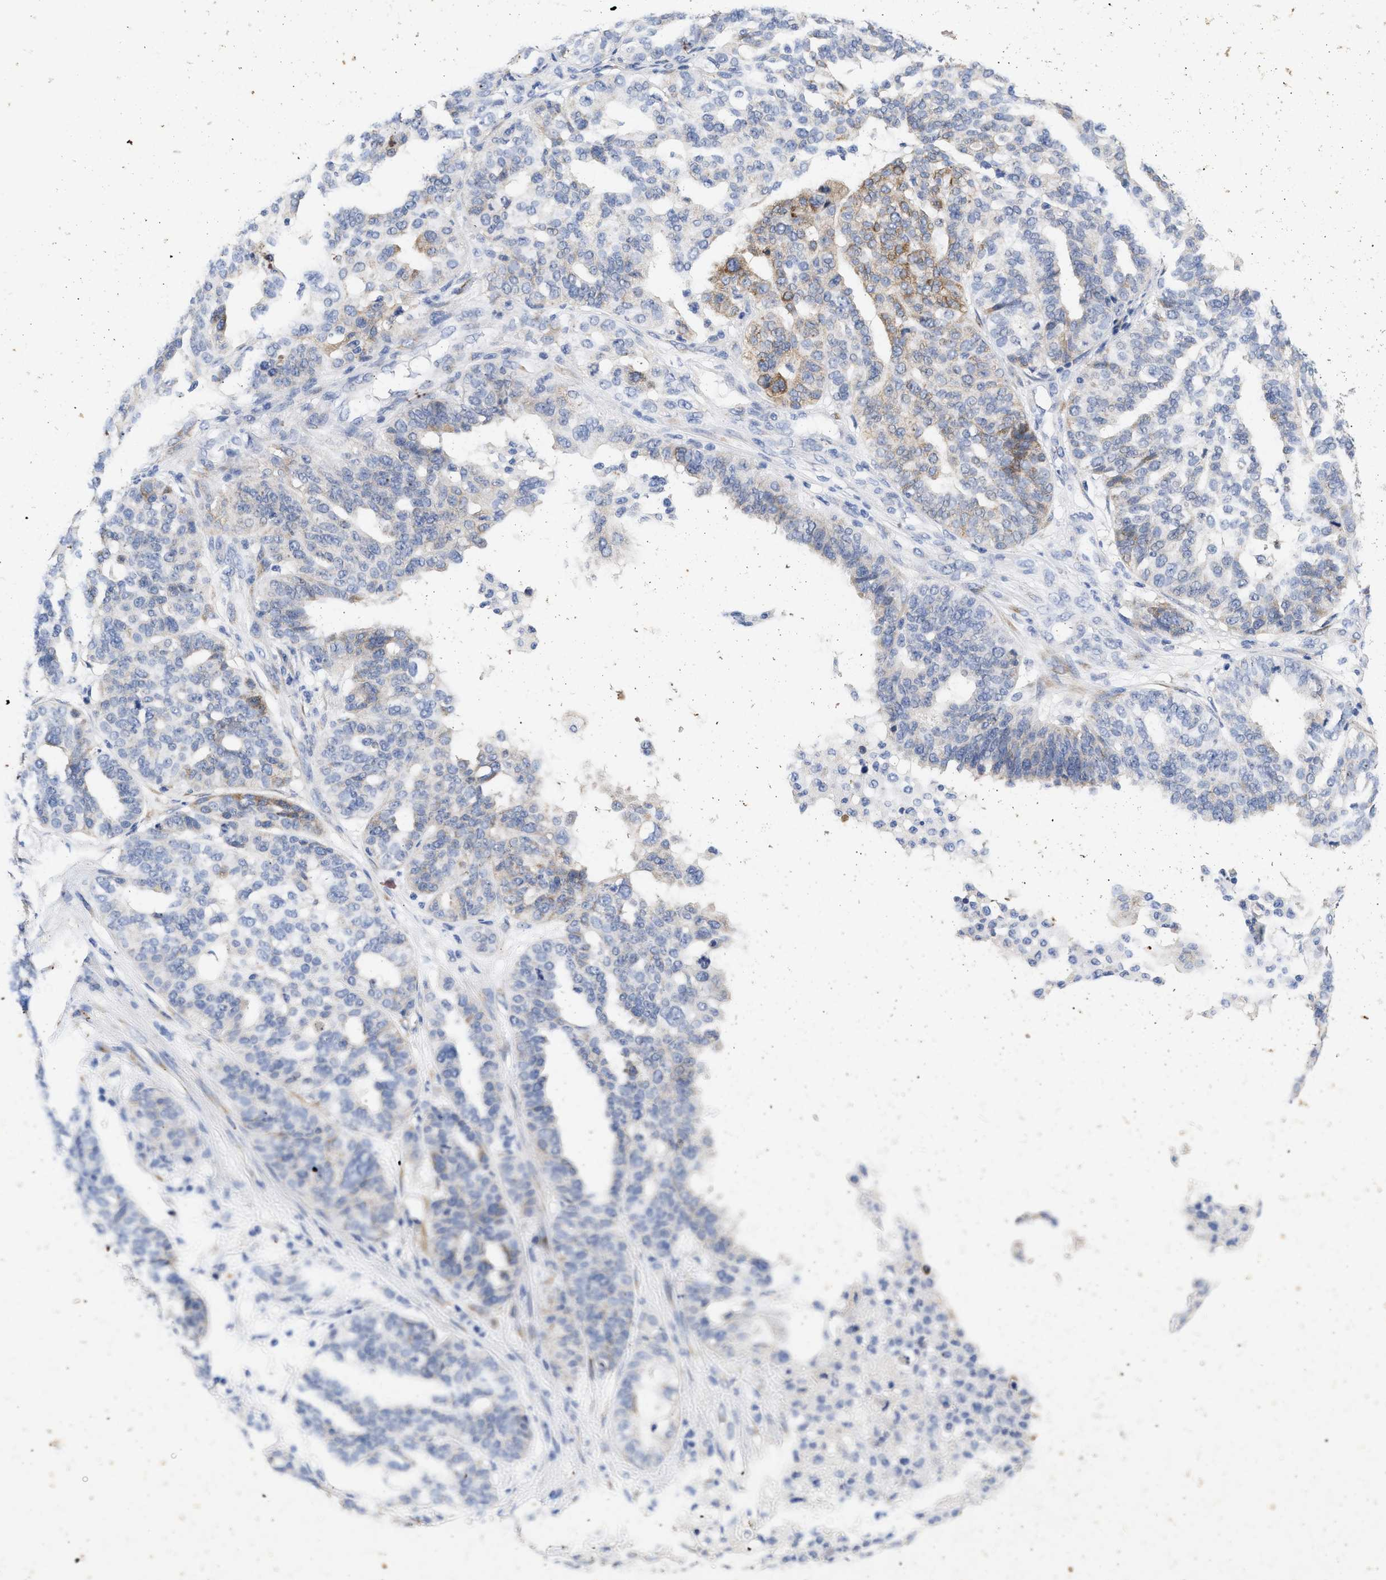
{"staining": {"intensity": "weak", "quantity": "<25%", "location": "cytoplasmic/membranous"}, "tissue": "ovarian cancer", "cell_type": "Tumor cells", "image_type": "cancer", "snomed": [{"axis": "morphology", "description": "Cystadenocarcinoma, serous, NOS"}, {"axis": "topography", "description": "Ovary"}], "caption": "Immunohistochemistry of human ovarian serous cystadenocarcinoma displays no staining in tumor cells. The staining was performed using DAB (3,3'-diaminobenzidine) to visualize the protein expression in brown, while the nuclei were stained in blue with hematoxylin (Magnification: 20x).", "gene": "SELENOM", "patient": {"sex": "female", "age": 59}}